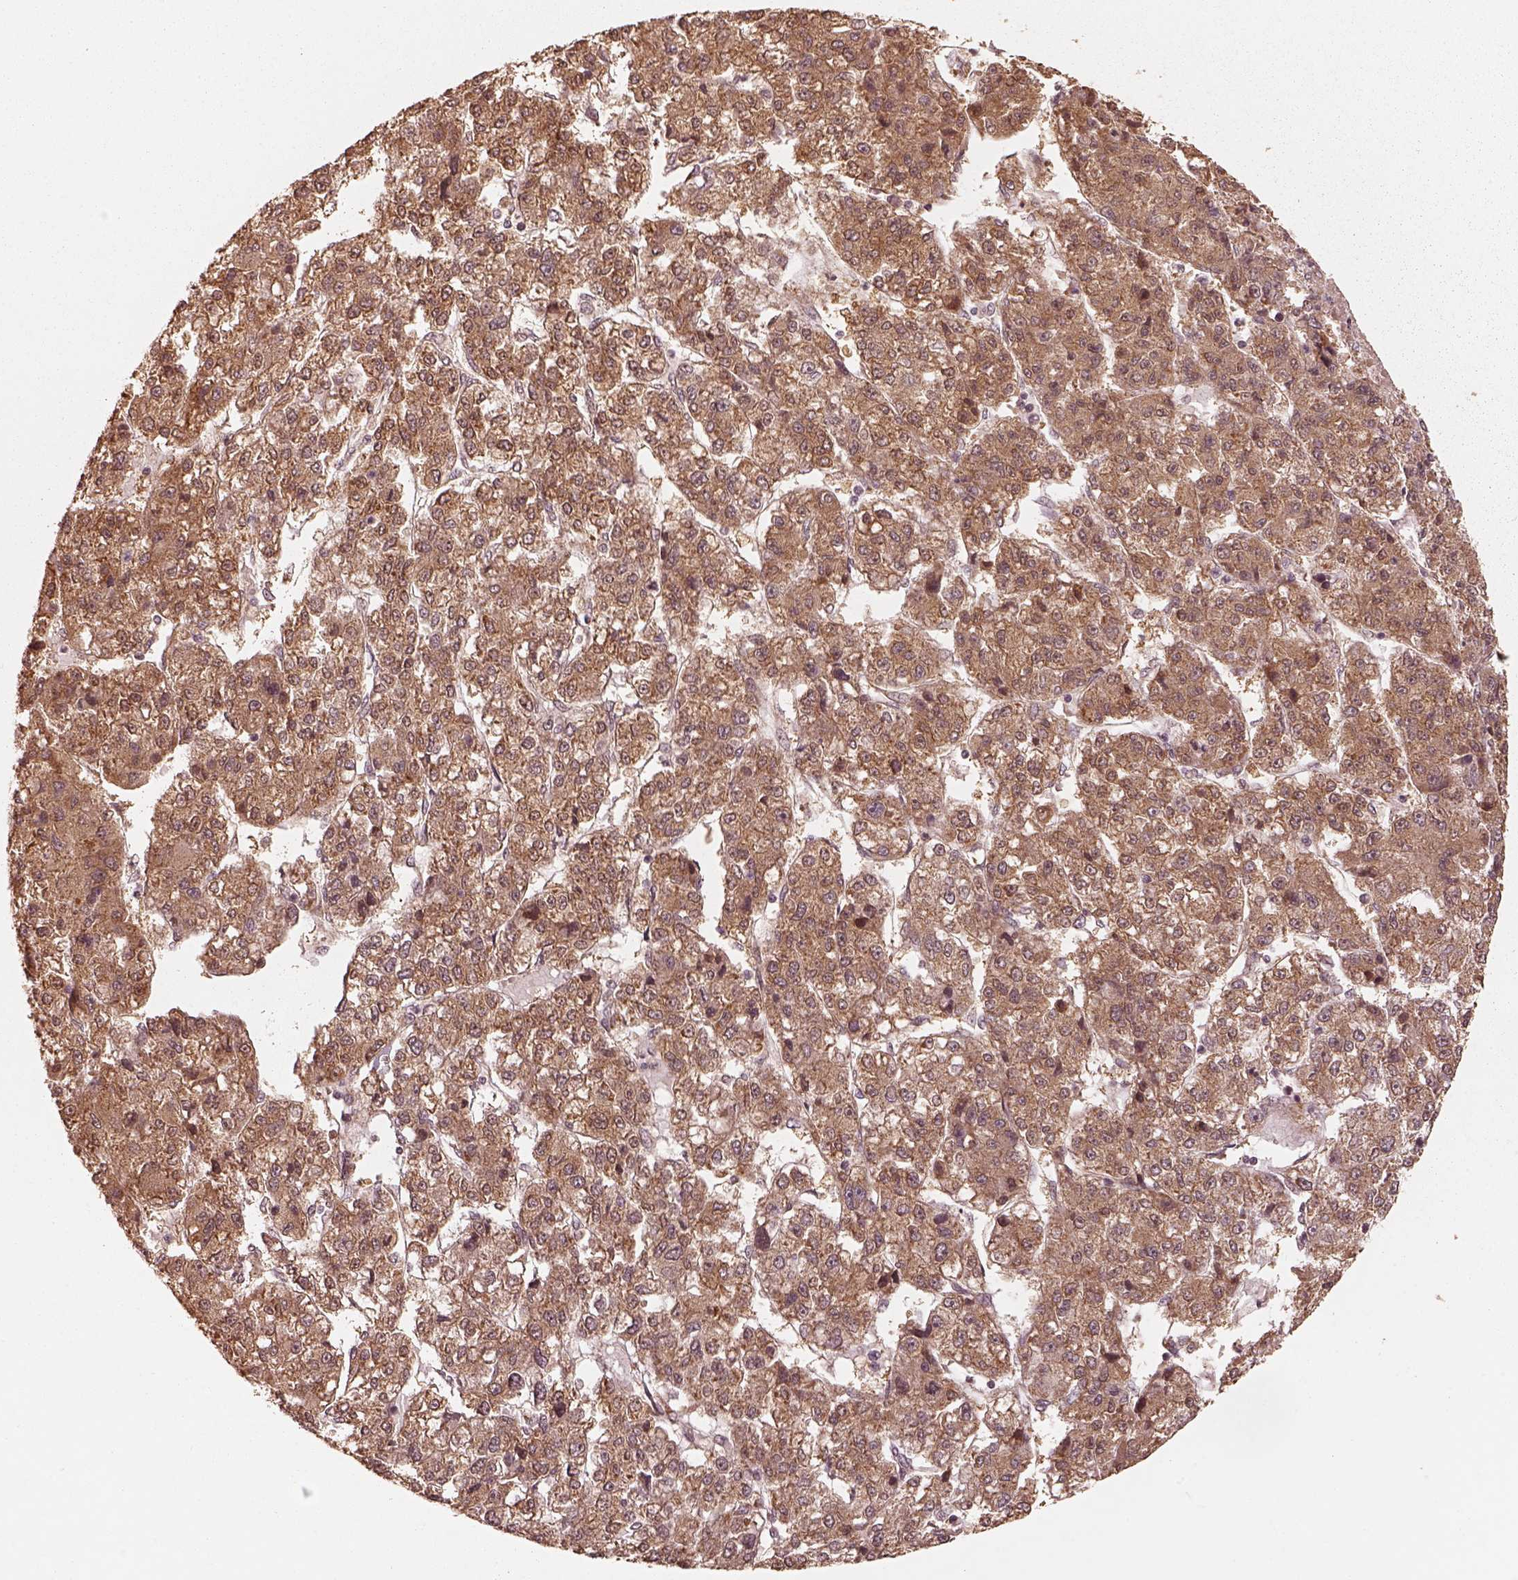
{"staining": {"intensity": "moderate", "quantity": ">75%", "location": "cytoplasmic/membranous"}, "tissue": "liver cancer", "cell_type": "Tumor cells", "image_type": "cancer", "snomed": [{"axis": "morphology", "description": "Carcinoma, Hepatocellular, NOS"}, {"axis": "topography", "description": "Liver"}], "caption": "Immunohistochemical staining of human liver cancer (hepatocellular carcinoma) displays moderate cytoplasmic/membranous protein expression in approximately >75% of tumor cells. Using DAB (brown) and hematoxylin (blue) stains, captured at high magnification using brightfield microscopy.", "gene": "DNAJC25", "patient": {"sex": "male", "age": 56}}